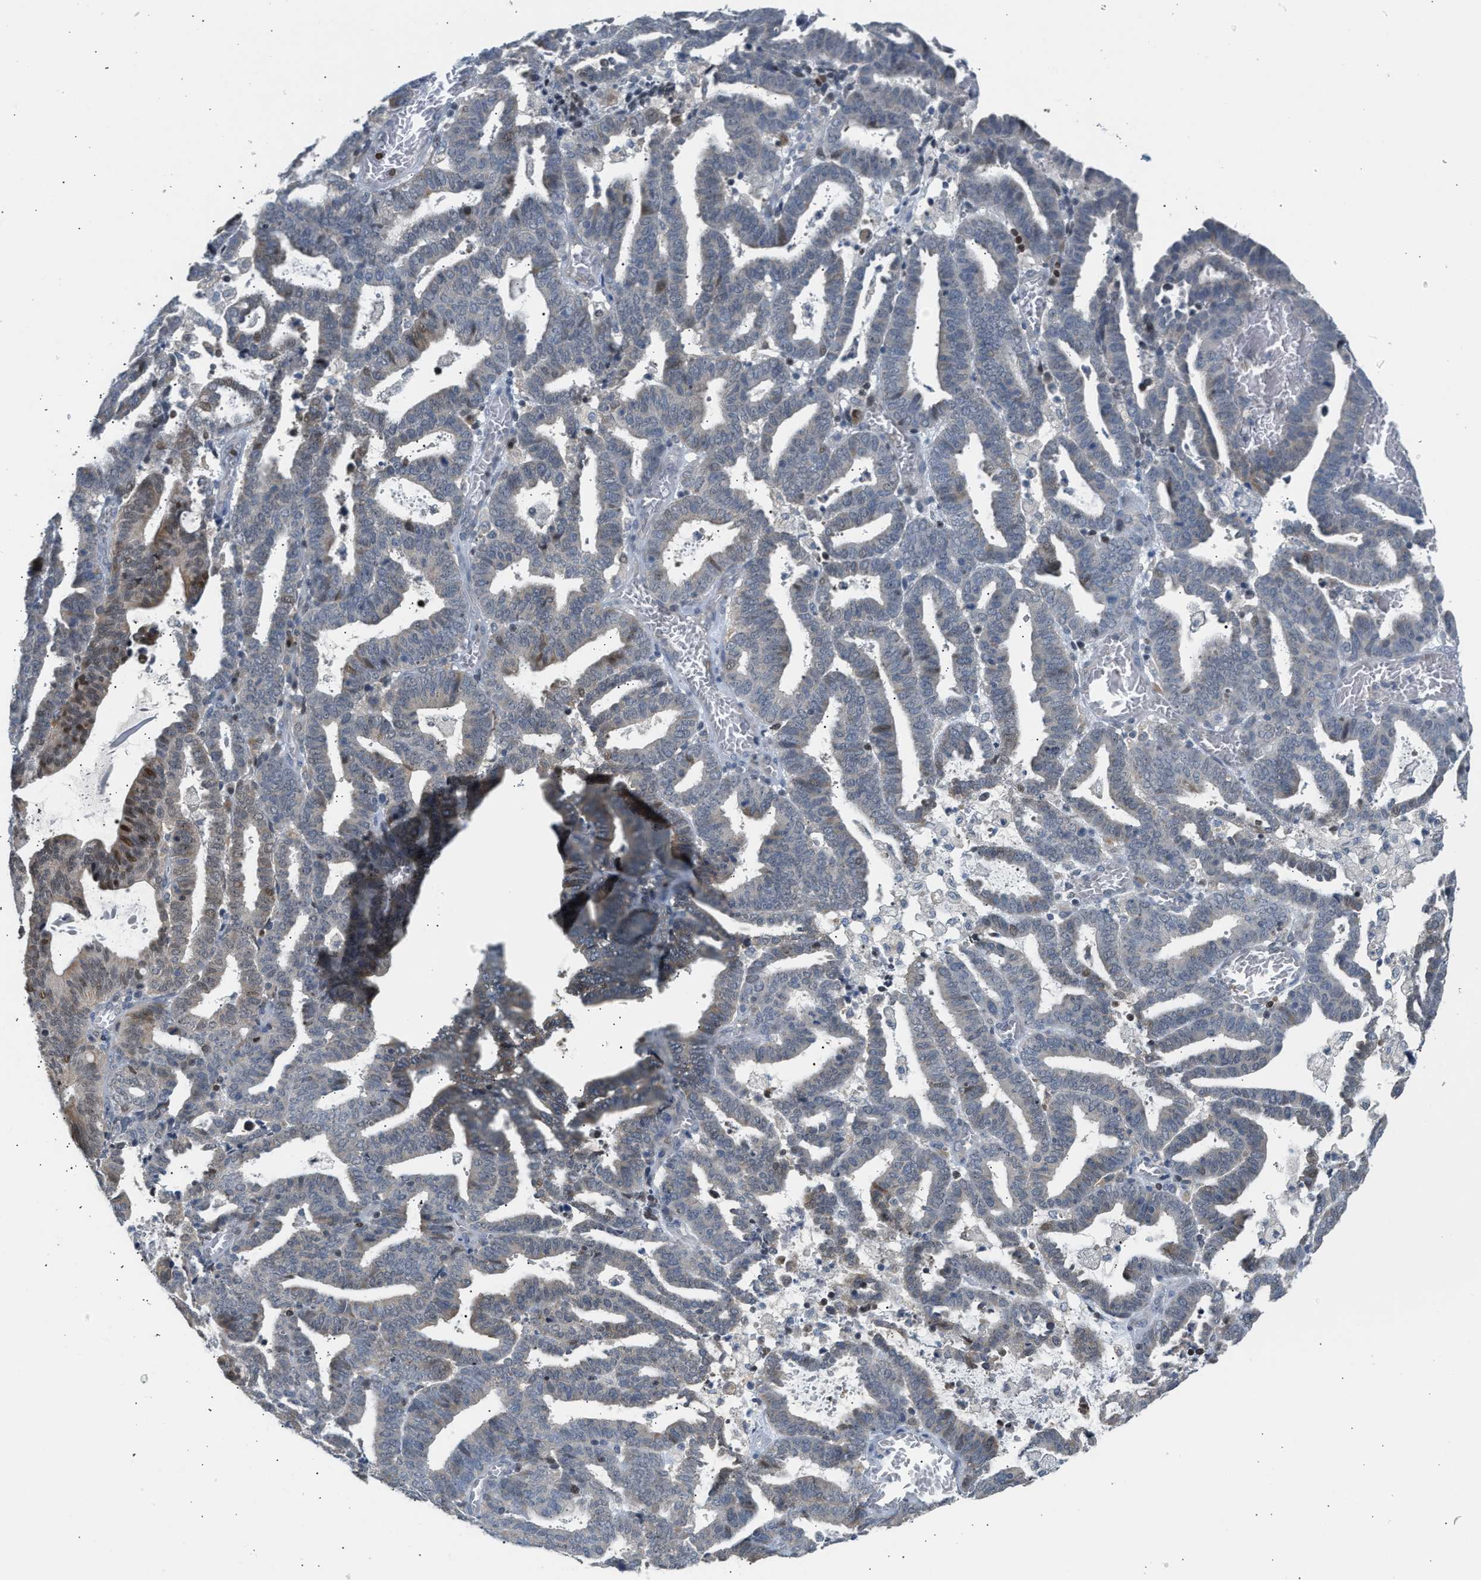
{"staining": {"intensity": "weak", "quantity": "<25%", "location": "cytoplasmic/membranous"}, "tissue": "endometrial cancer", "cell_type": "Tumor cells", "image_type": "cancer", "snomed": [{"axis": "morphology", "description": "Adenocarcinoma, NOS"}, {"axis": "topography", "description": "Uterus"}], "caption": "Tumor cells show no significant protein expression in endometrial cancer.", "gene": "NPS", "patient": {"sex": "female", "age": 83}}